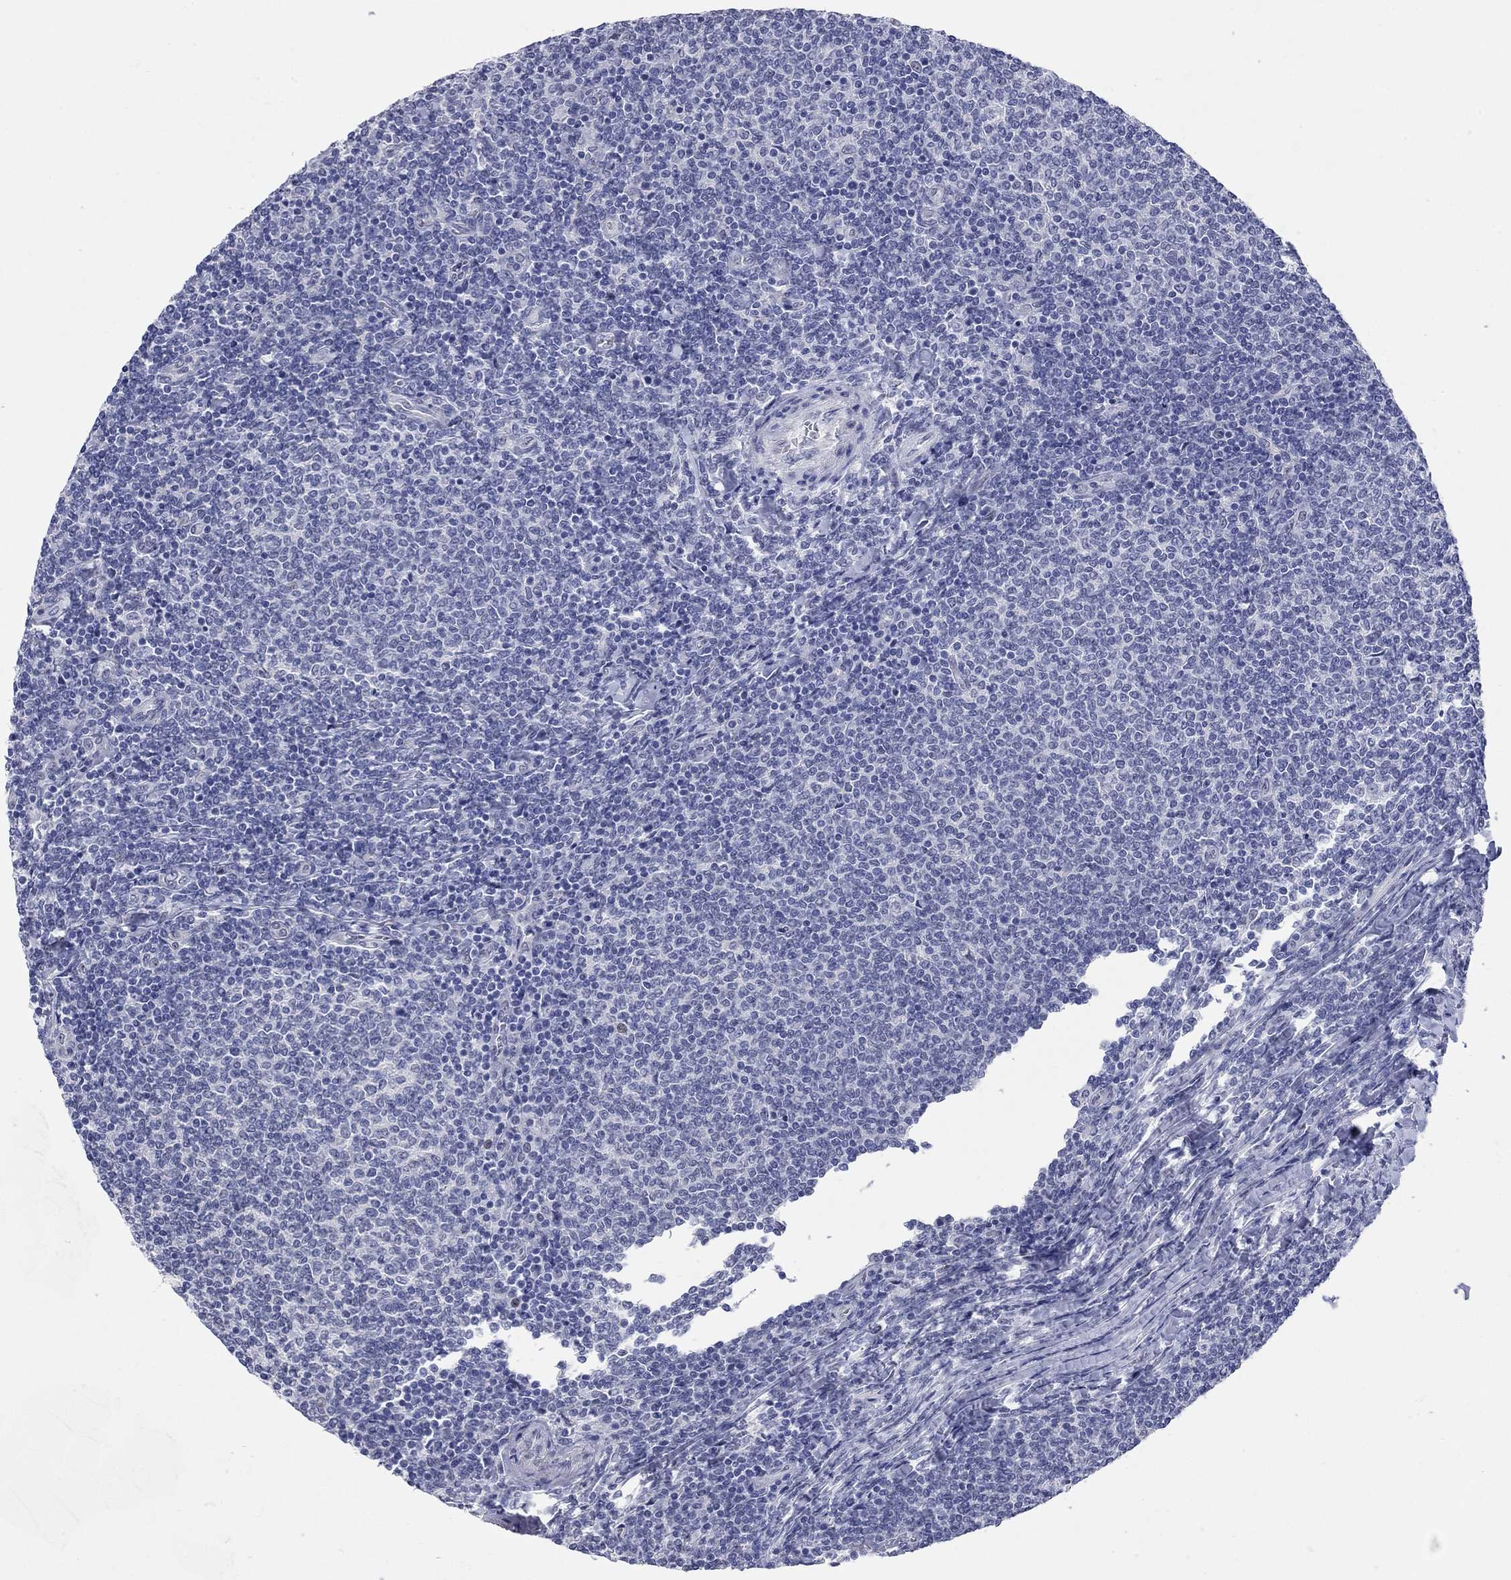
{"staining": {"intensity": "negative", "quantity": "none", "location": "none"}, "tissue": "lymphoma", "cell_type": "Tumor cells", "image_type": "cancer", "snomed": [{"axis": "morphology", "description": "Malignant lymphoma, non-Hodgkin's type, Low grade"}, {"axis": "topography", "description": "Lymph node"}], "caption": "Human malignant lymphoma, non-Hodgkin's type (low-grade) stained for a protein using immunohistochemistry (IHC) exhibits no positivity in tumor cells.", "gene": "WASF3", "patient": {"sex": "male", "age": 52}}